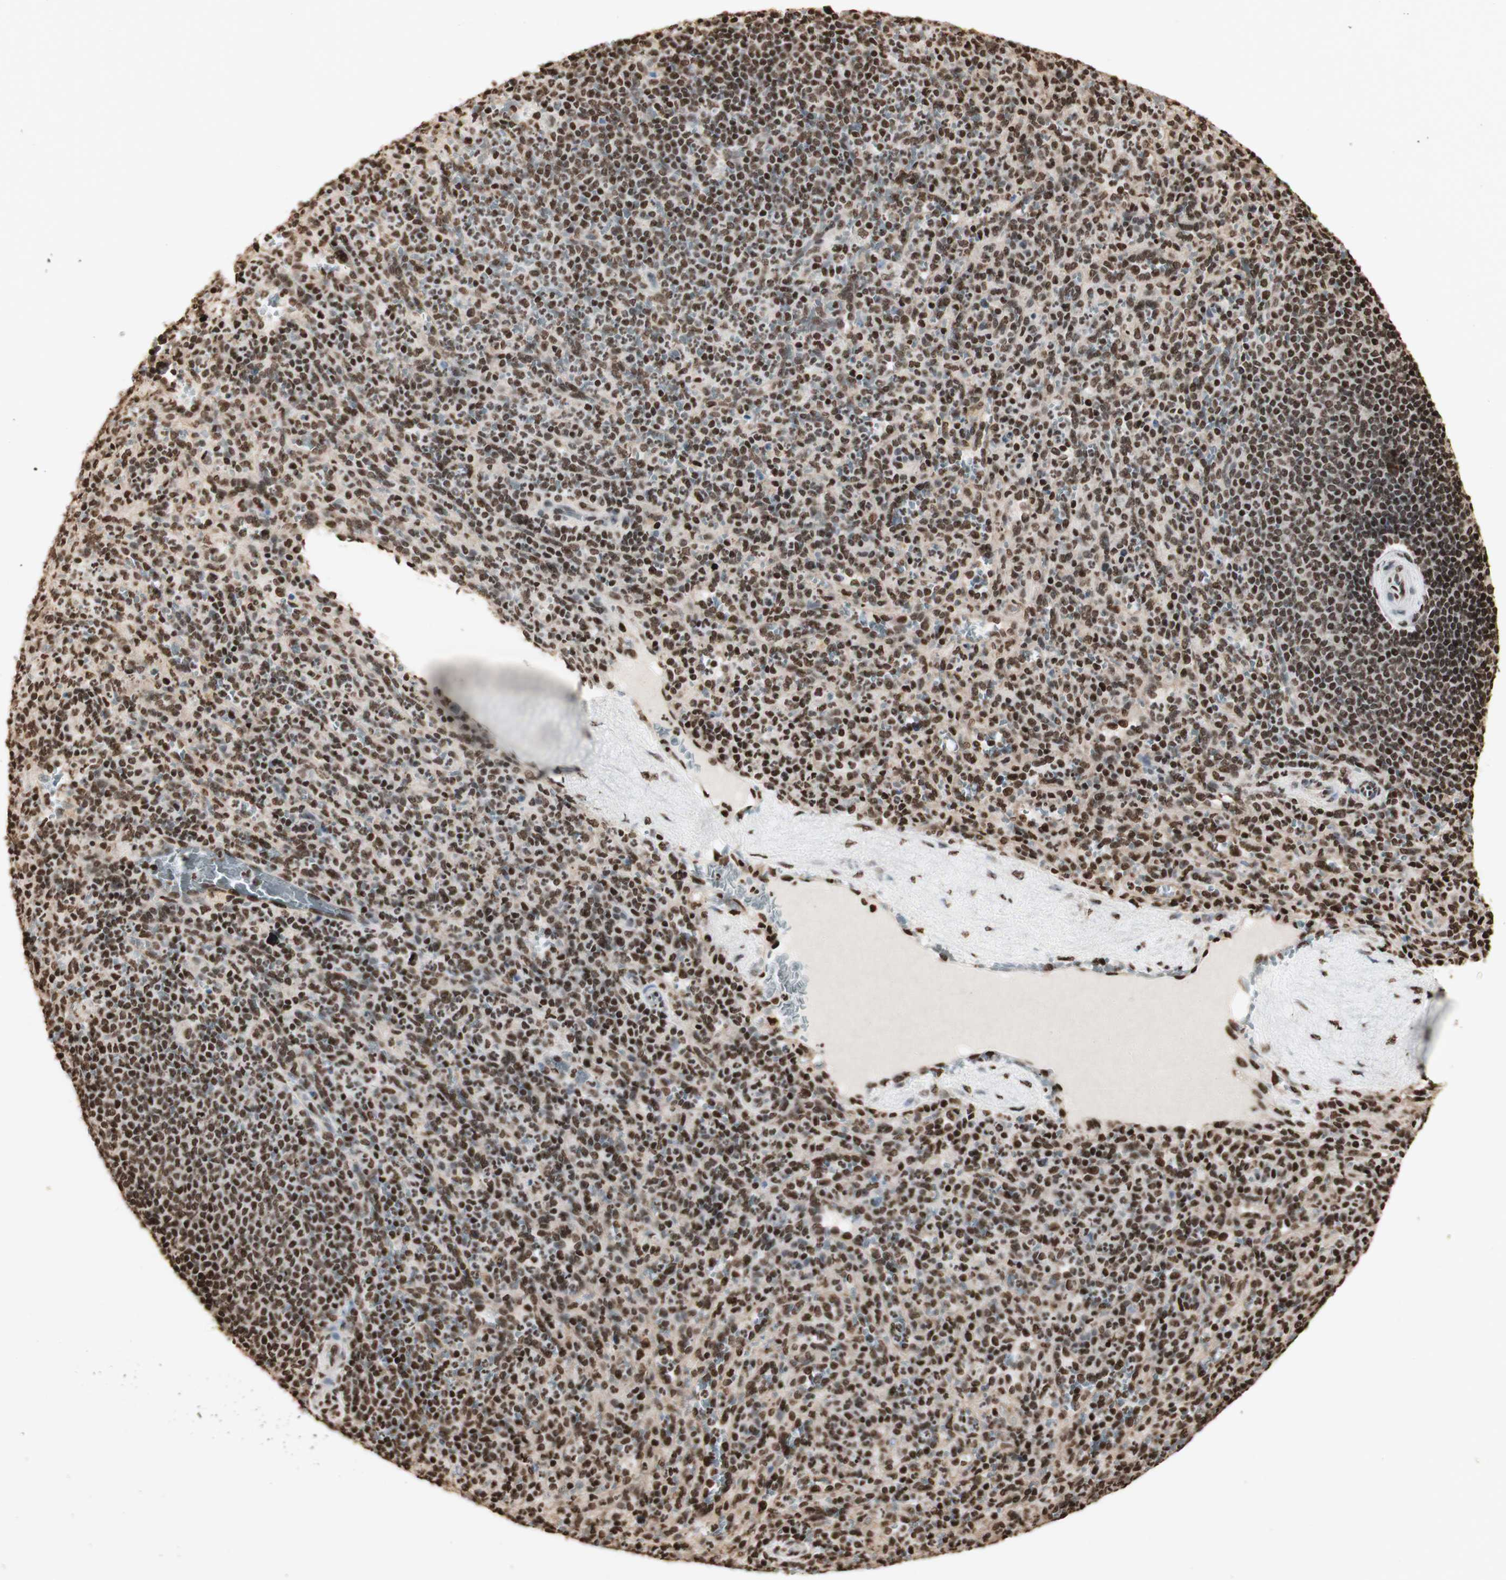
{"staining": {"intensity": "strong", "quantity": ">75%", "location": "nuclear"}, "tissue": "spleen", "cell_type": "Cells in red pulp", "image_type": "normal", "snomed": [{"axis": "morphology", "description": "Normal tissue, NOS"}, {"axis": "topography", "description": "Spleen"}], "caption": "This photomicrograph reveals IHC staining of benign spleen, with high strong nuclear positivity in approximately >75% of cells in red pulp.", "gene": "HNRNPA2B1", "patient": {"sex": "male", "age": 36}}